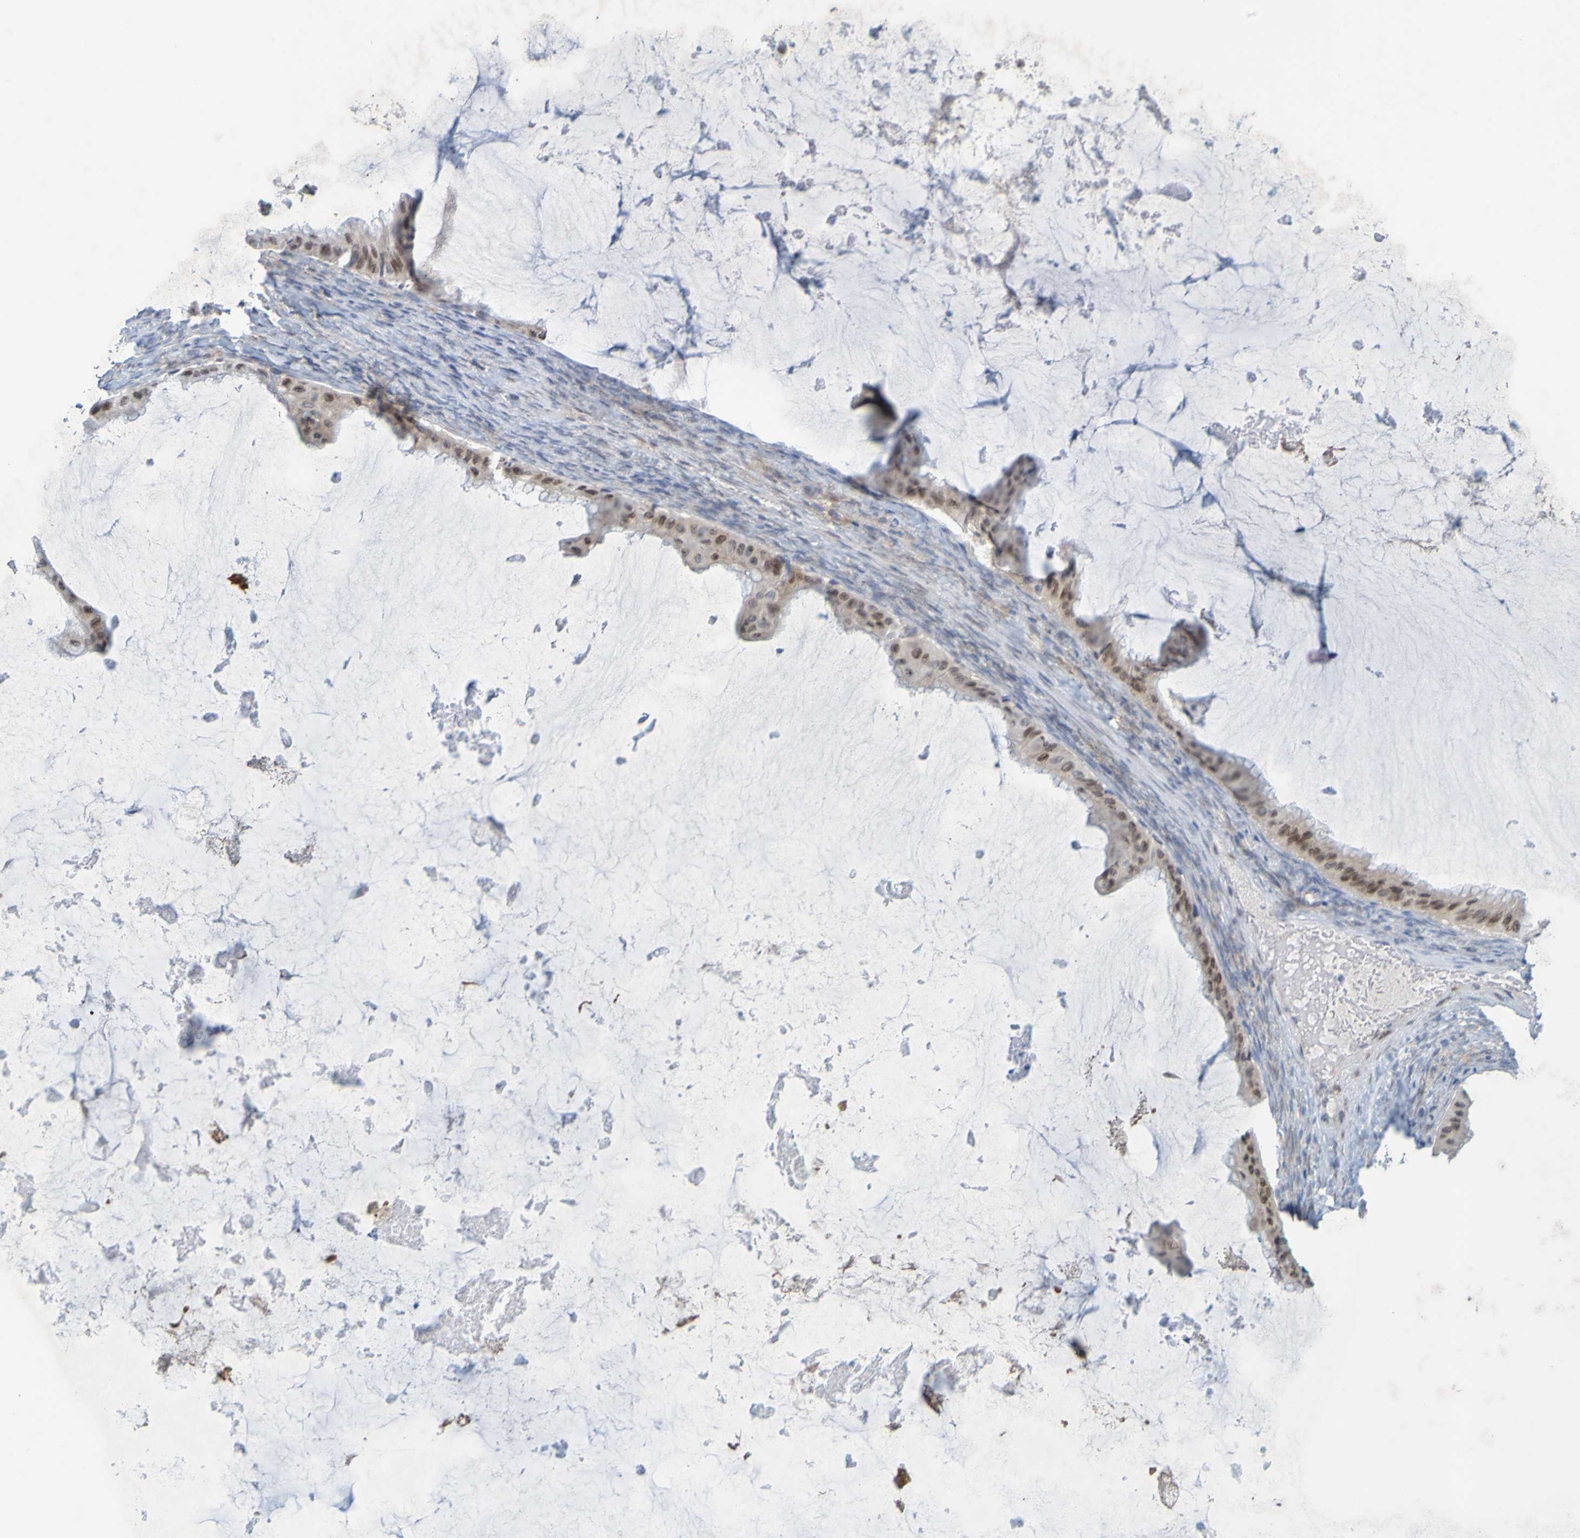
{"staining": {"intensity": "moderate", "quantity": ">75%", "location": "nuclear"}, "tissue": "ovarian cancer", "cell_type": "Tumor cells", "image_type": "cancer", "snomed": [{"axis": "morphology", "description": "Cystadenocarcinoma, mucinous, NOS"}, {"axis": "topography", "description": "Ovary"}], "caption": "A brown stain shows moderate nuclear expression of a protein in mucinous cystadenocarcinoma (ovarian) tumor cells.", "gene": "MAG", "patient": {"sex": "female", "age": 61}}